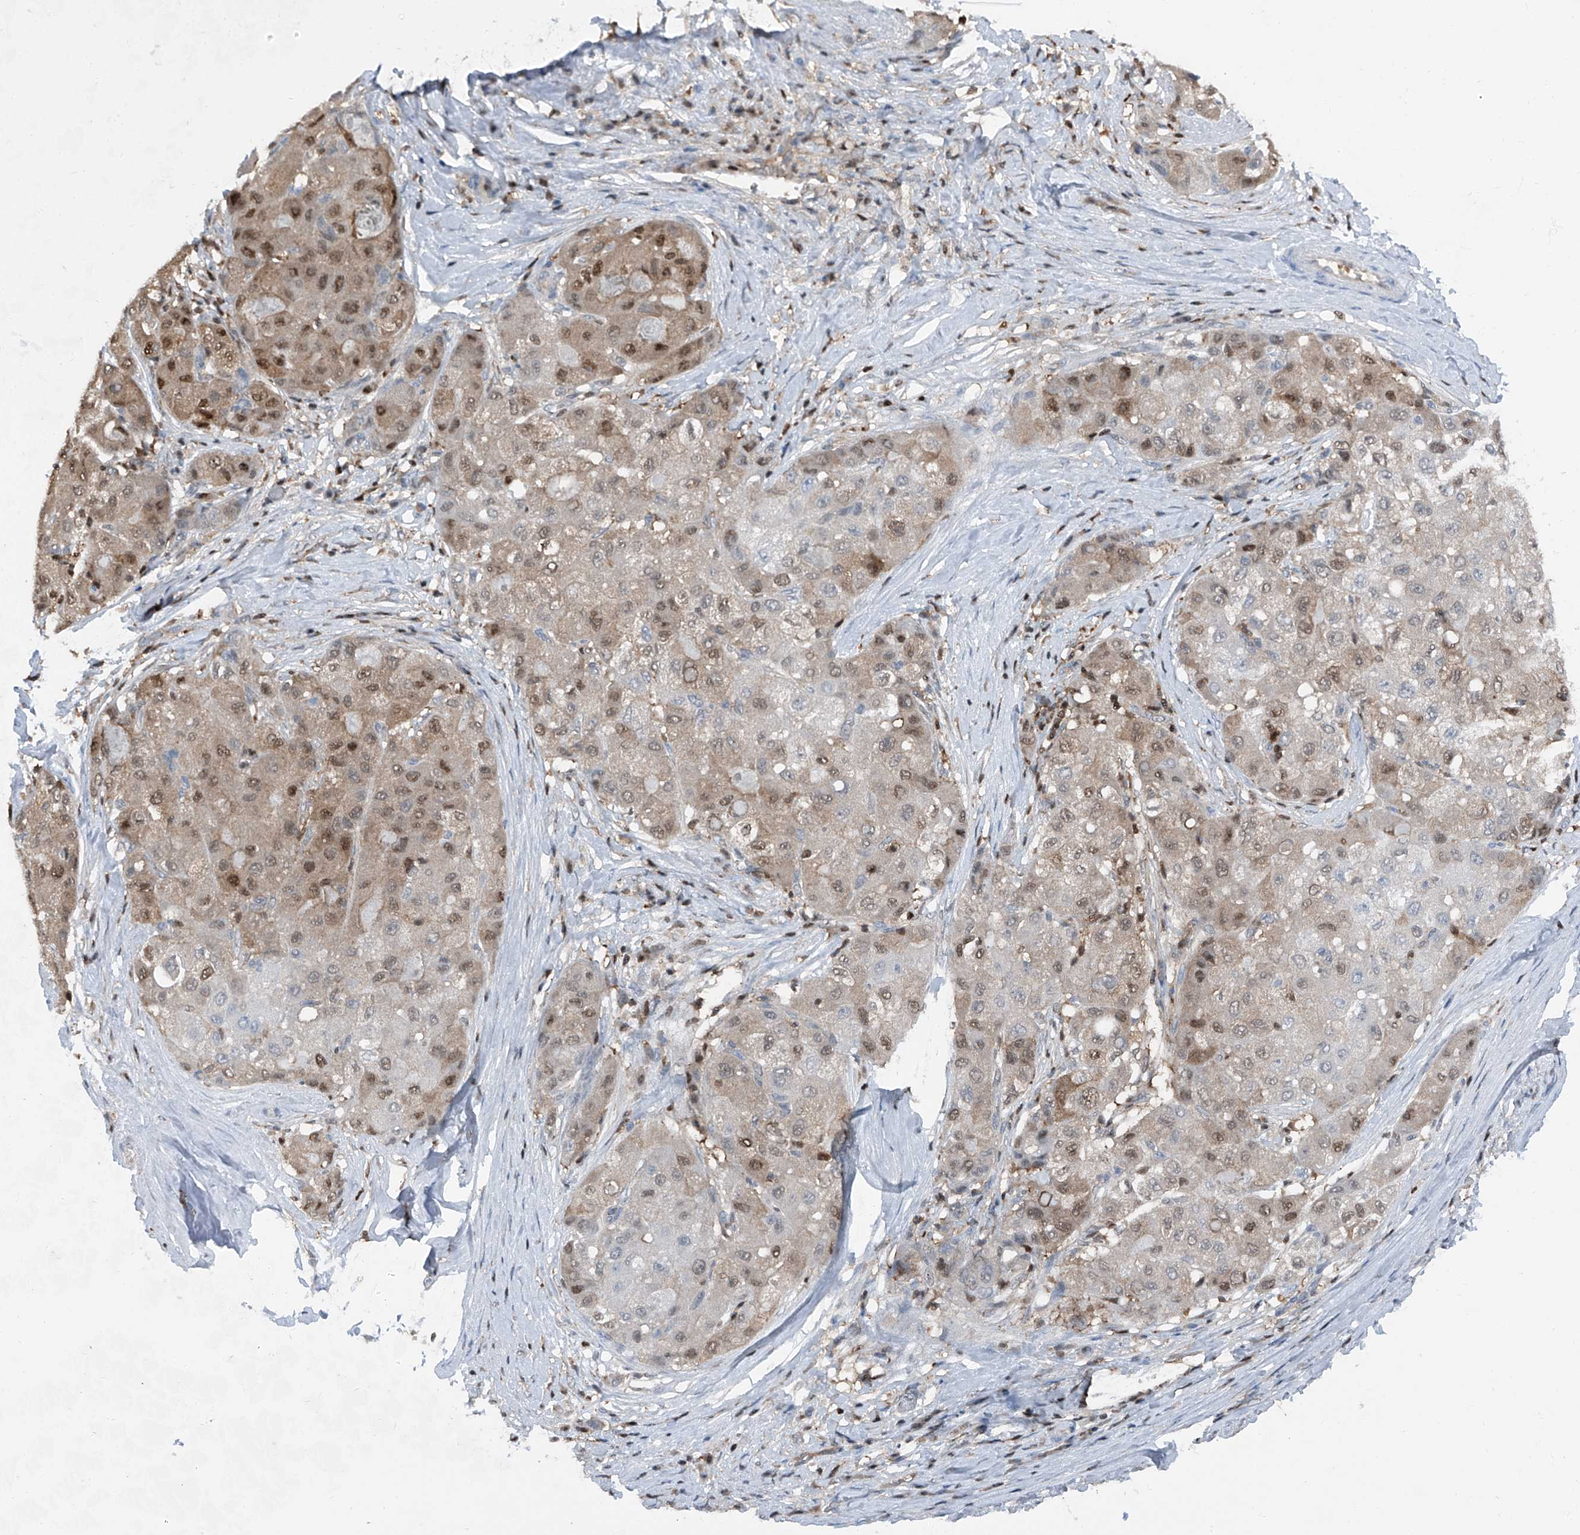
{"staining": {"intensity": "moderate", "quantity": ">75%", "location": "nuclear"}, "tissue": "liver cancer", "cell_type": "Tumor cells", "image_type": "cancer", "snomed": [{"axis": "morphology", "description": "Carcinoma, Hepatocellular, NOS"}, {"axis": "topography", "description": "Liver"}], "caption": "This histopathology image reveals liver hepatocellular carcinoma stained with immunohistochemistry to label a protein in brown. The nuclear of tumor cells show moderate positivity for the protein. Nuclei are counter-stained blue.", "gene": "PSMB10", "patient": {"sex": "male", "age": 80}}